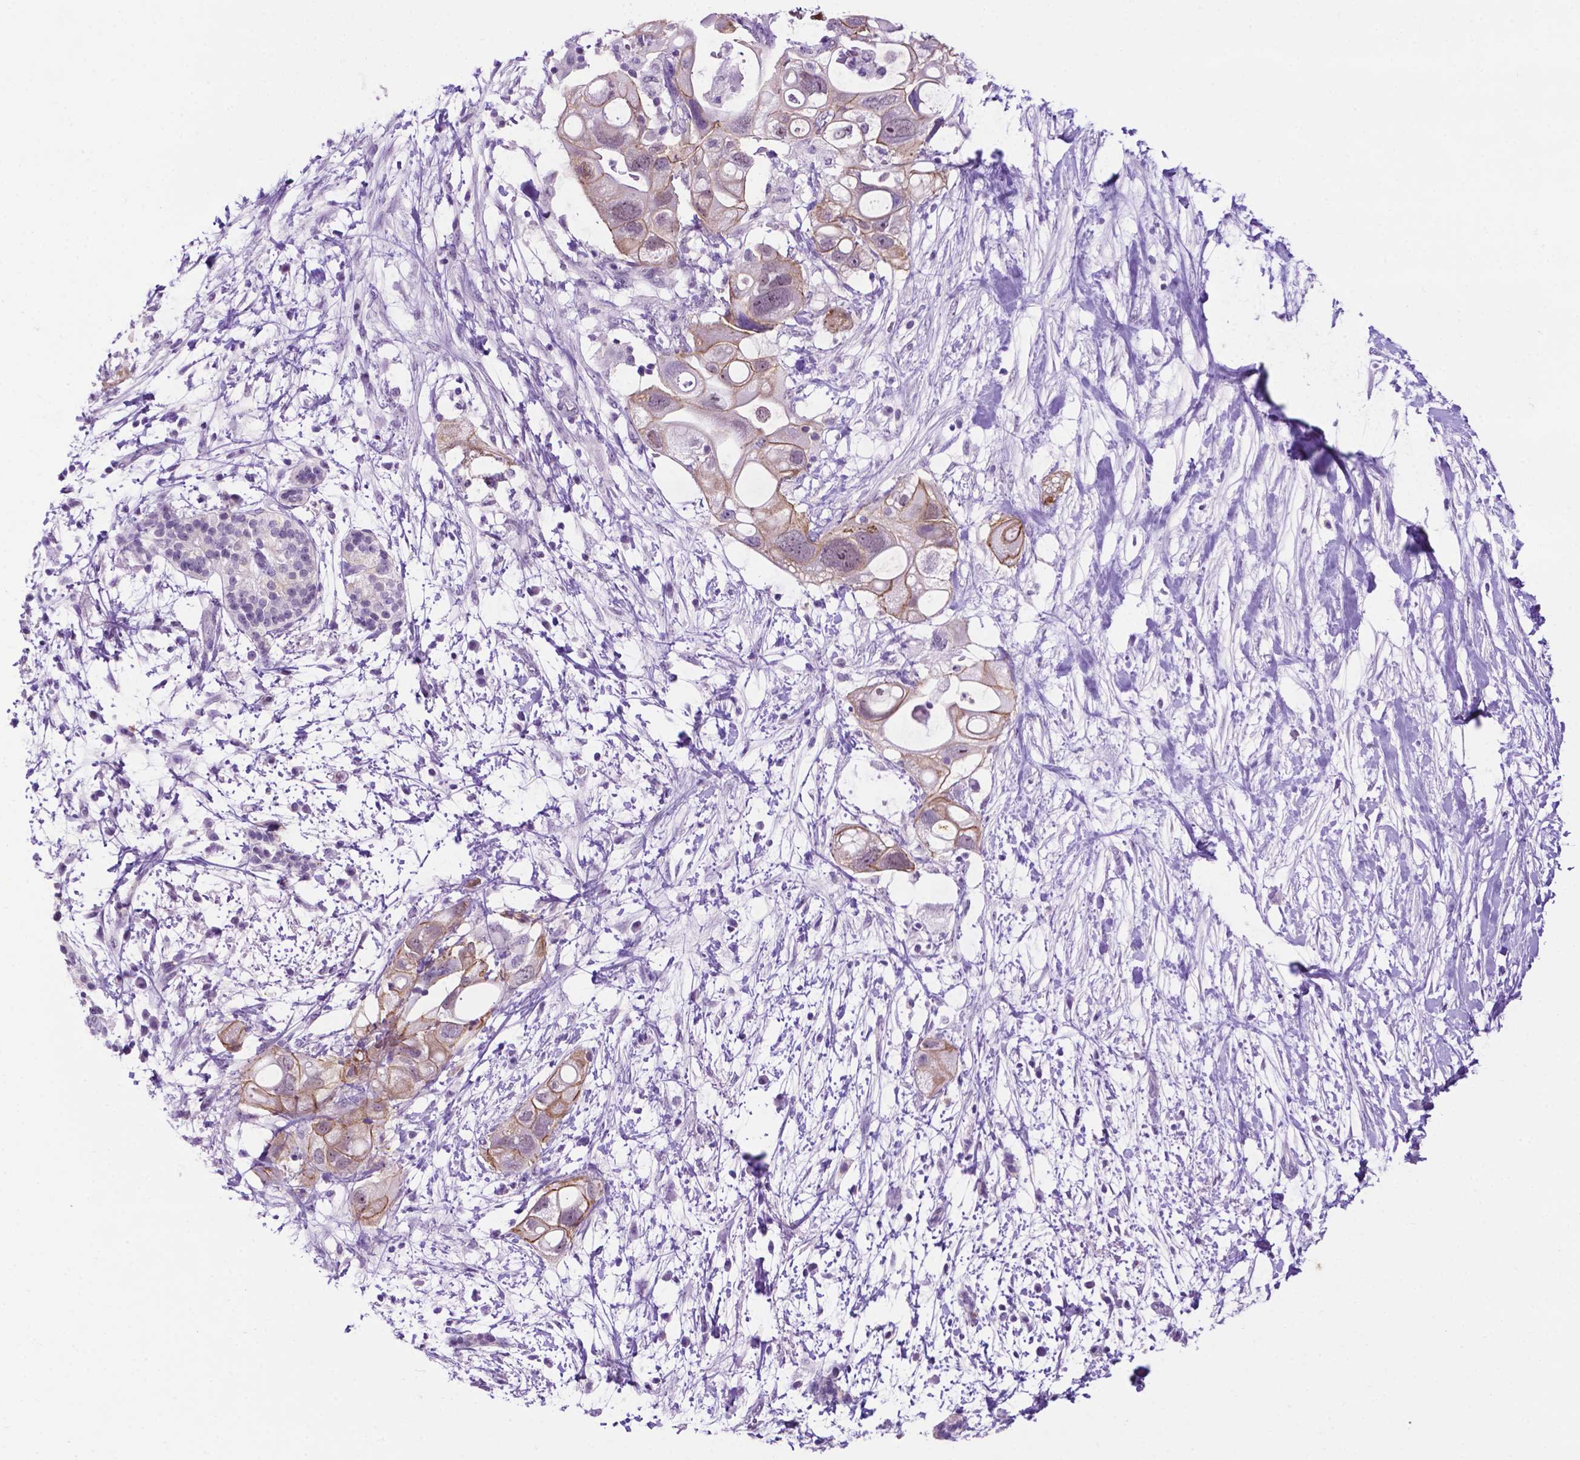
{"staining": {"intensity": "weak", "quantity": "25%-75%", "location": "cytoplasmic/membranous"}, "tissue": "pancreatic cancer", "cell_type": "Tumor cells", "image_type": "cancer", "snomed": [{"axis": "morphology", "description": "Adenocarcinoma, NOS"}, {"axis": "topography", "description": "Pancreas"}], "caption": "High-magnification brightfield microscopy of adenocarcinoma (pancreatic) stained with DAB (3,3'-diaminobenzidine) (brown) and counterstained with hematoxylin (blue). tumor cells exhibit weak cytoplasmic/membranous expression is identified in approximately25%-75% of cells.", "gene": "TACSTD2", "patient": {"sex": "female", "age": 72}}